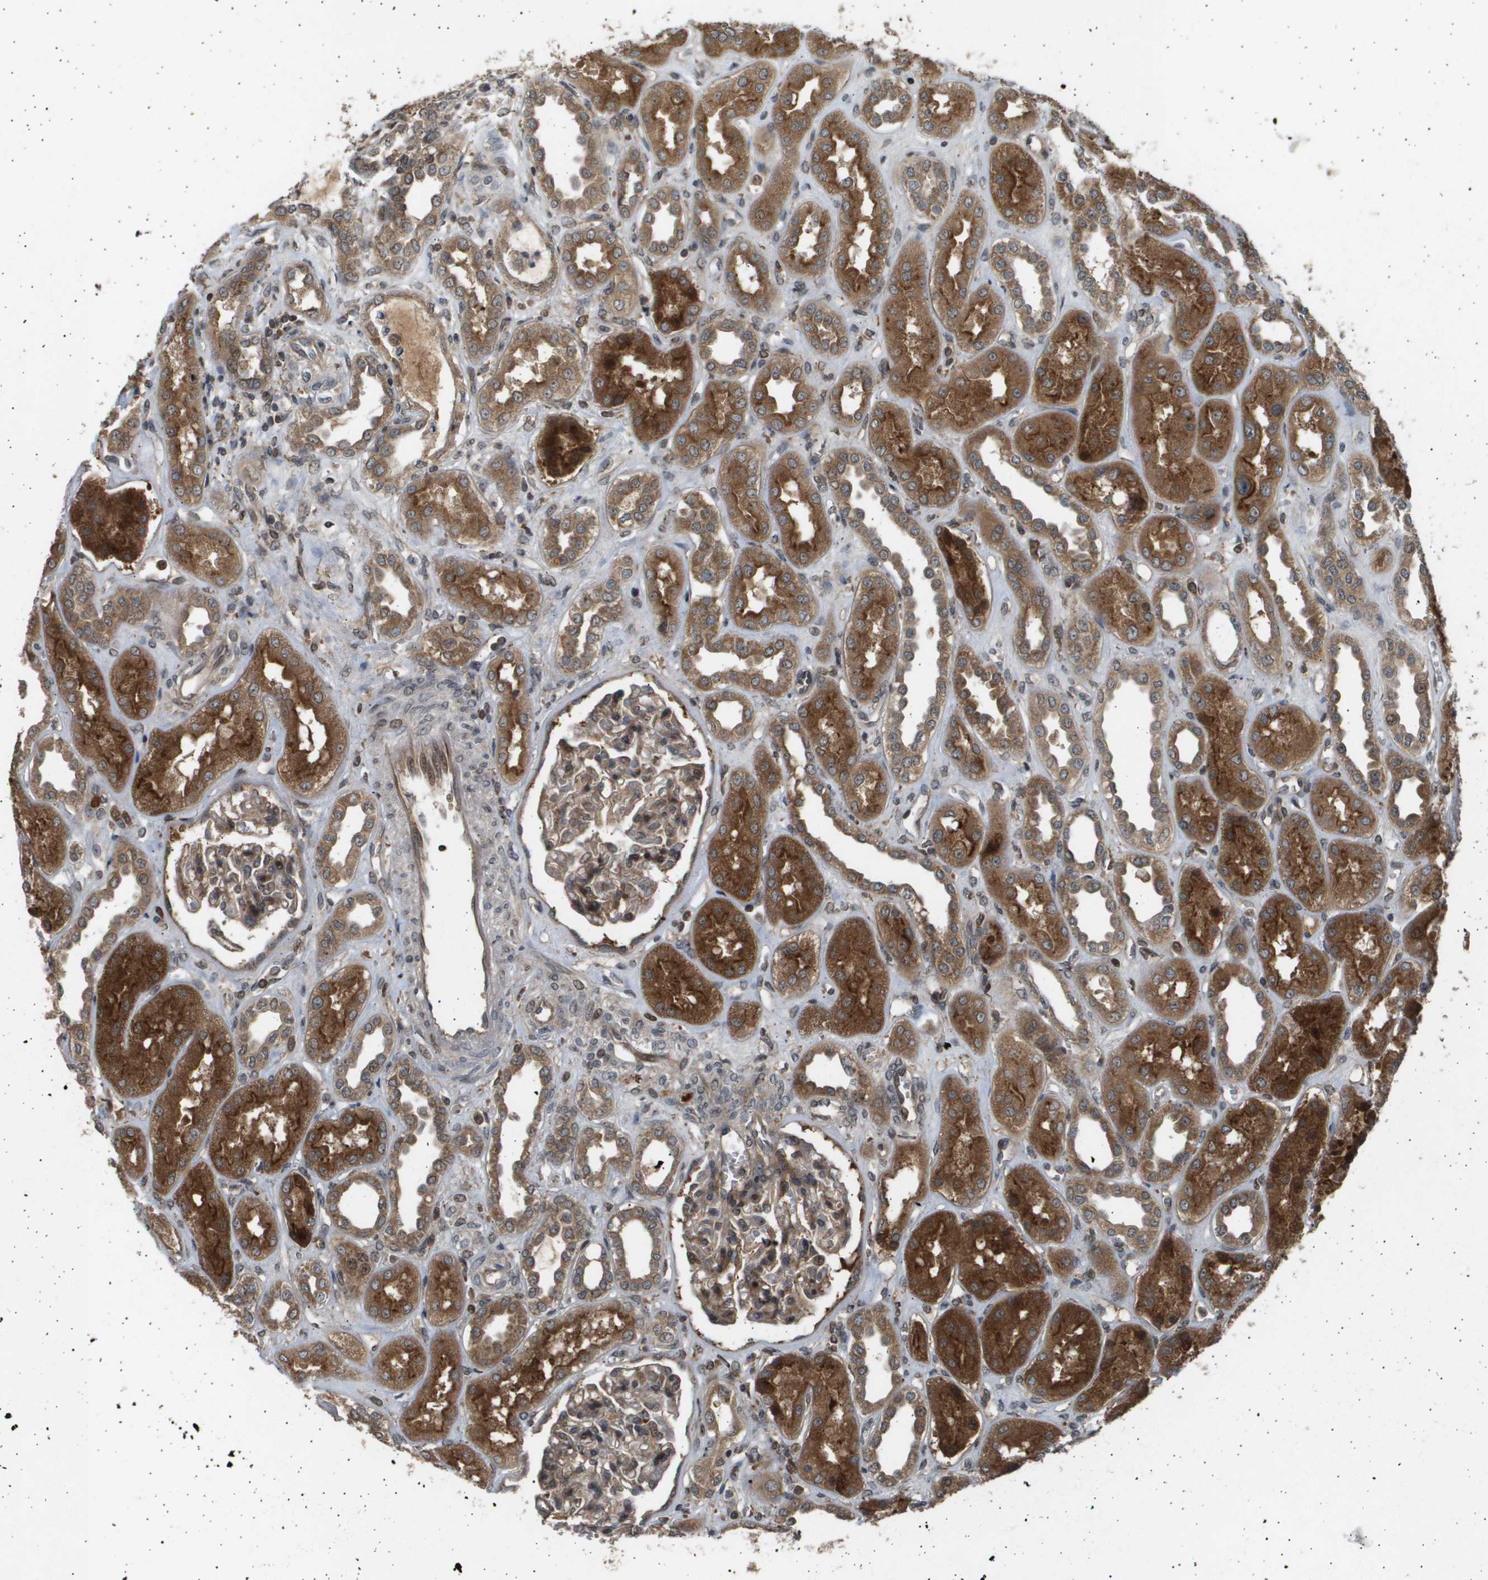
{"staining": {"intensity": "moderate", "quantity": "25%-75%", "location": "cytoplasmic/membranous"}, "tissue": "kidney", "cell_type": "Cells in glomeruli", "image_type": "normal", "snomed": [{"axis": "morphology", "description": "Normal tissue, NOS"}, {"axis": "topography", "description": "Kidney"}], "caption": "A brown stain highlights moderate cytoplasmic/membranous expression of a protein in cells in glomeruli of benign human kidney.", "gene": "TNRC6A", "patient": {"sex": "male", "age": 59}}